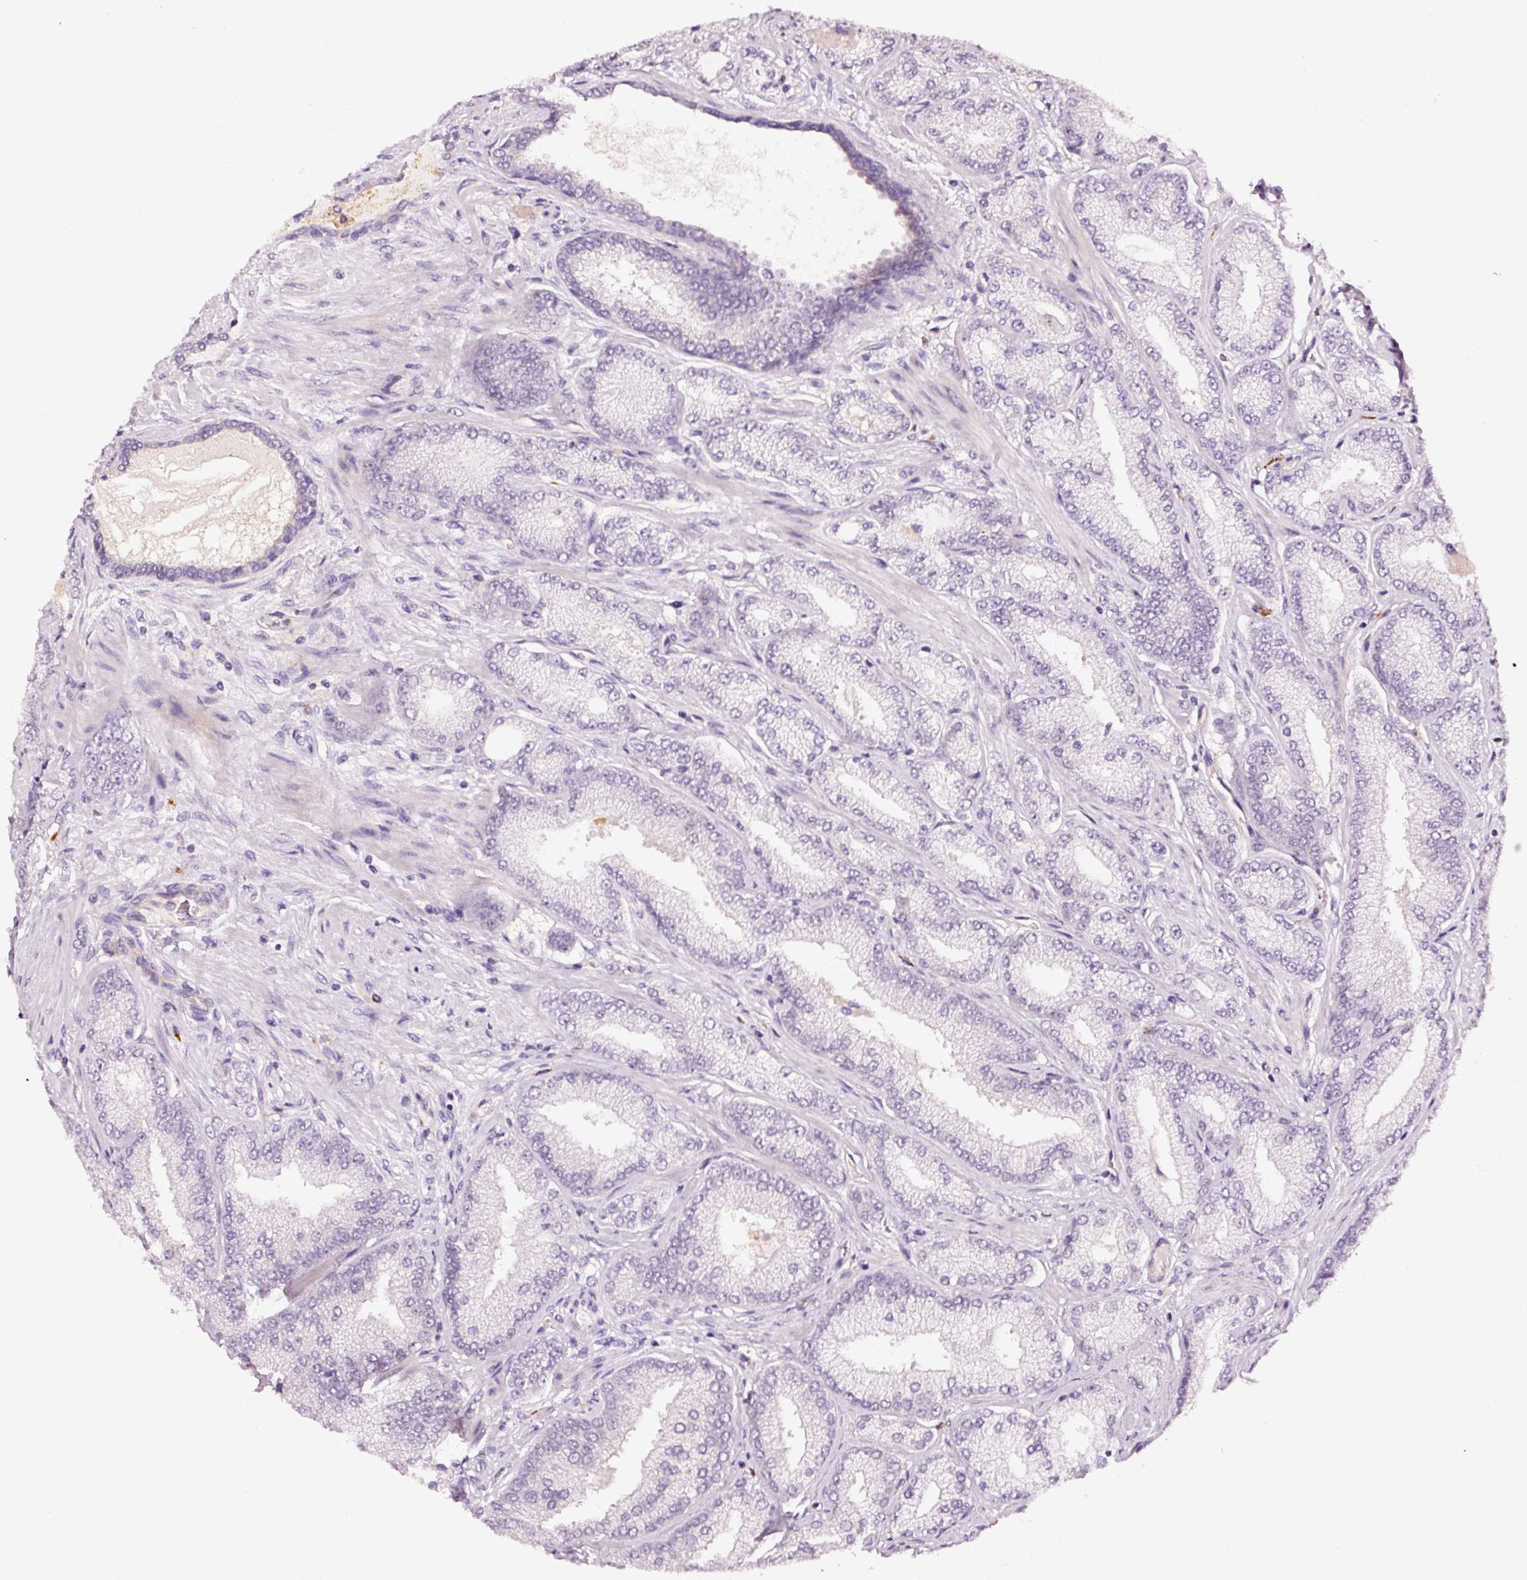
{"staining": {"intensity": "negative", "quantity": "none", "location": "none"}, "tissue": "prostate cancer", "cell_type": "Tumor cells", "image_type": "cancer", "snomed": [{"axis": "morphology", "description": "Adenocarcinoma, High grade"}, {"axis": "topography", "description": "Prostate"}], "caption": "The photomicrograph displays no staining of tumor cells in prostate cancer.", "gene": "ABCB4", "patient": {"sex": "male", "age": 68}}